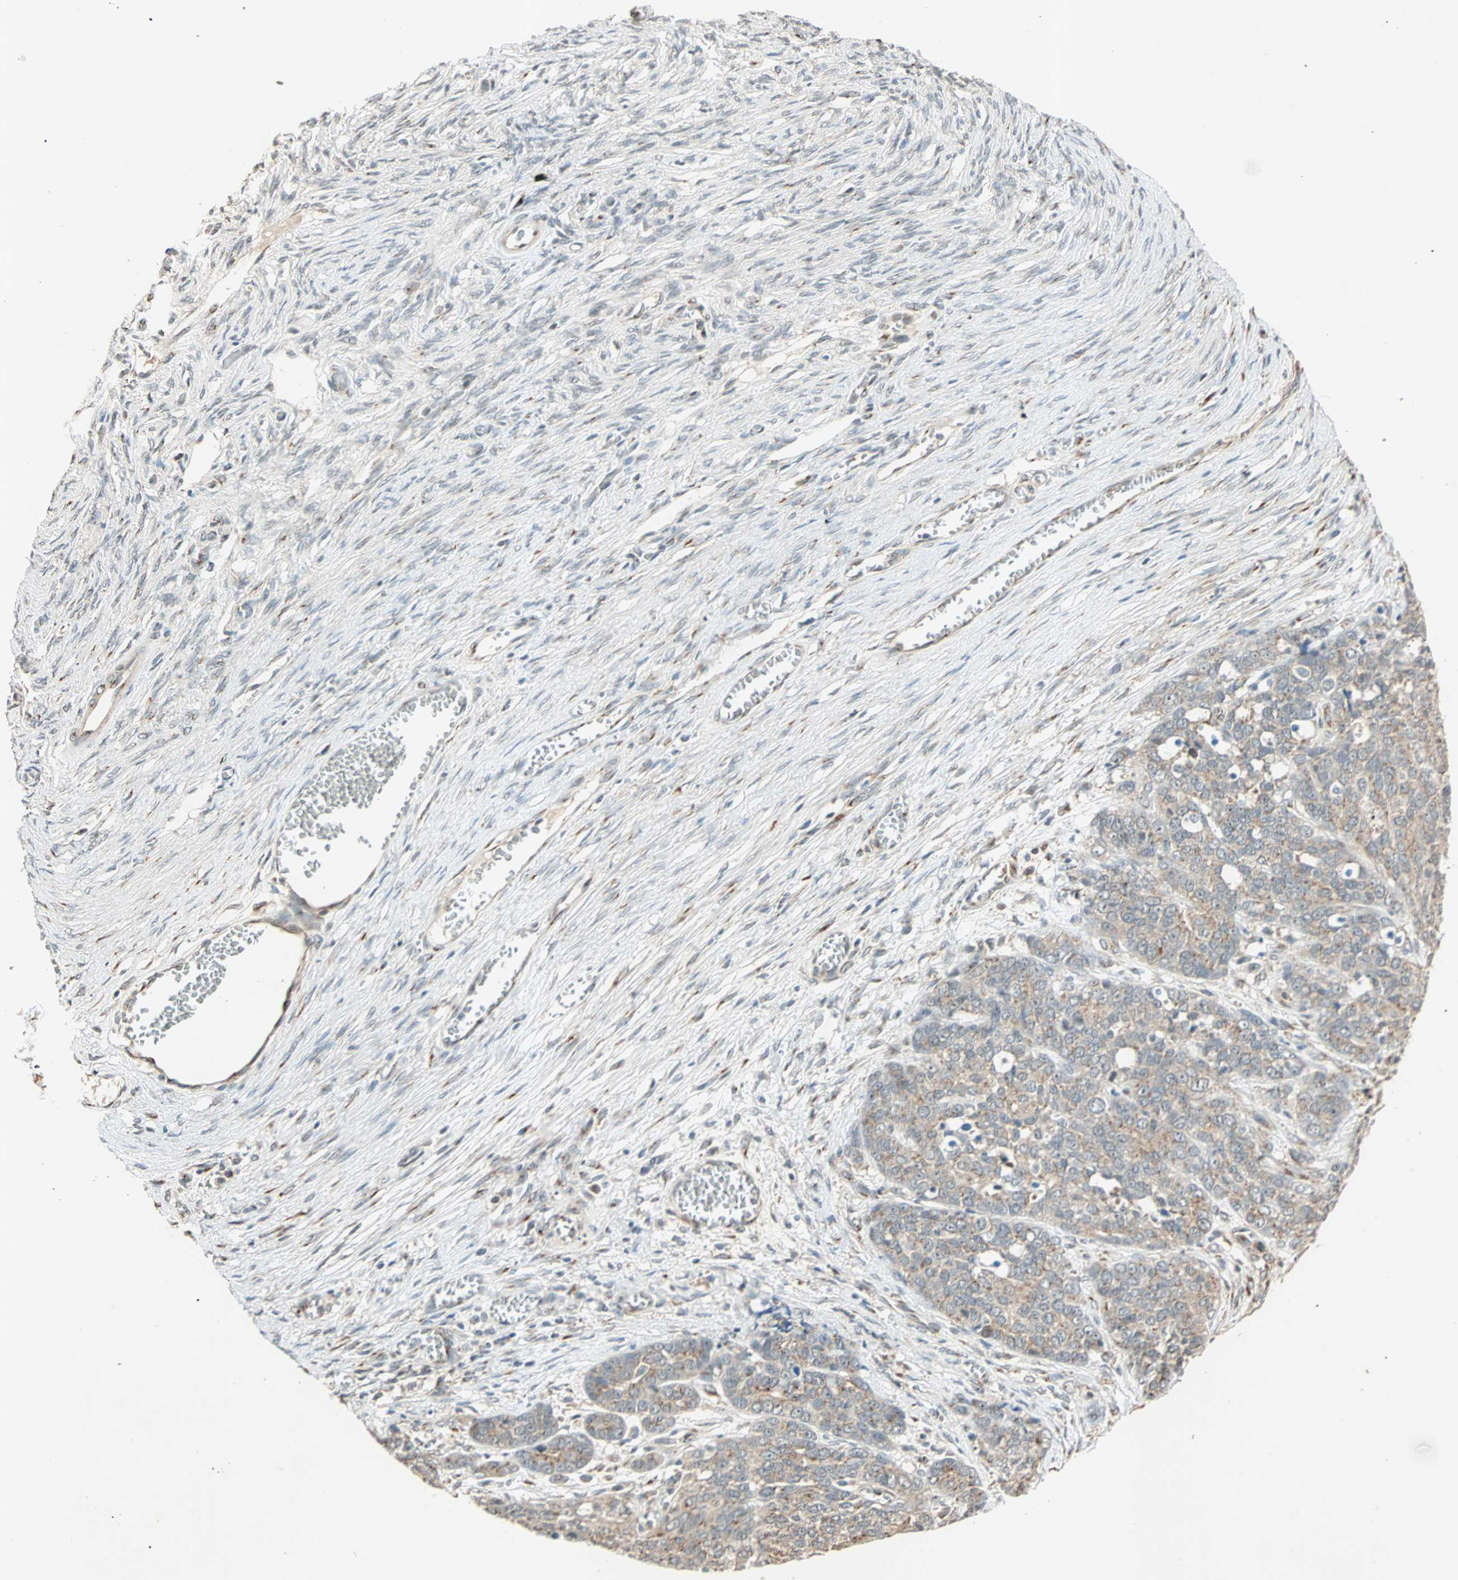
{"staining": {"intensity": "weak", "quantity": "25%-75%", "location": "cytoplasmic/membranous"}, "tissue": "ovarian cancer", "cell_type": "Tumor cells", "image_type": "cancer", "snomed": [{"axis": "morphology", "description": "Cystadenocarcinoma, serous, NOS"}, {"axis": "topography", "description": "Ovary"}], "caption": "IHC photomicrograph of ovarian cancer (serous cystadenocarcinoma) stained for a protein (brown), which displays low levels of weak cytoplasmic/membranous expression in about 25%-75% of tumor cells.", "gene": "PRDM2", "patient": {"sex": "female", "age": 44}}